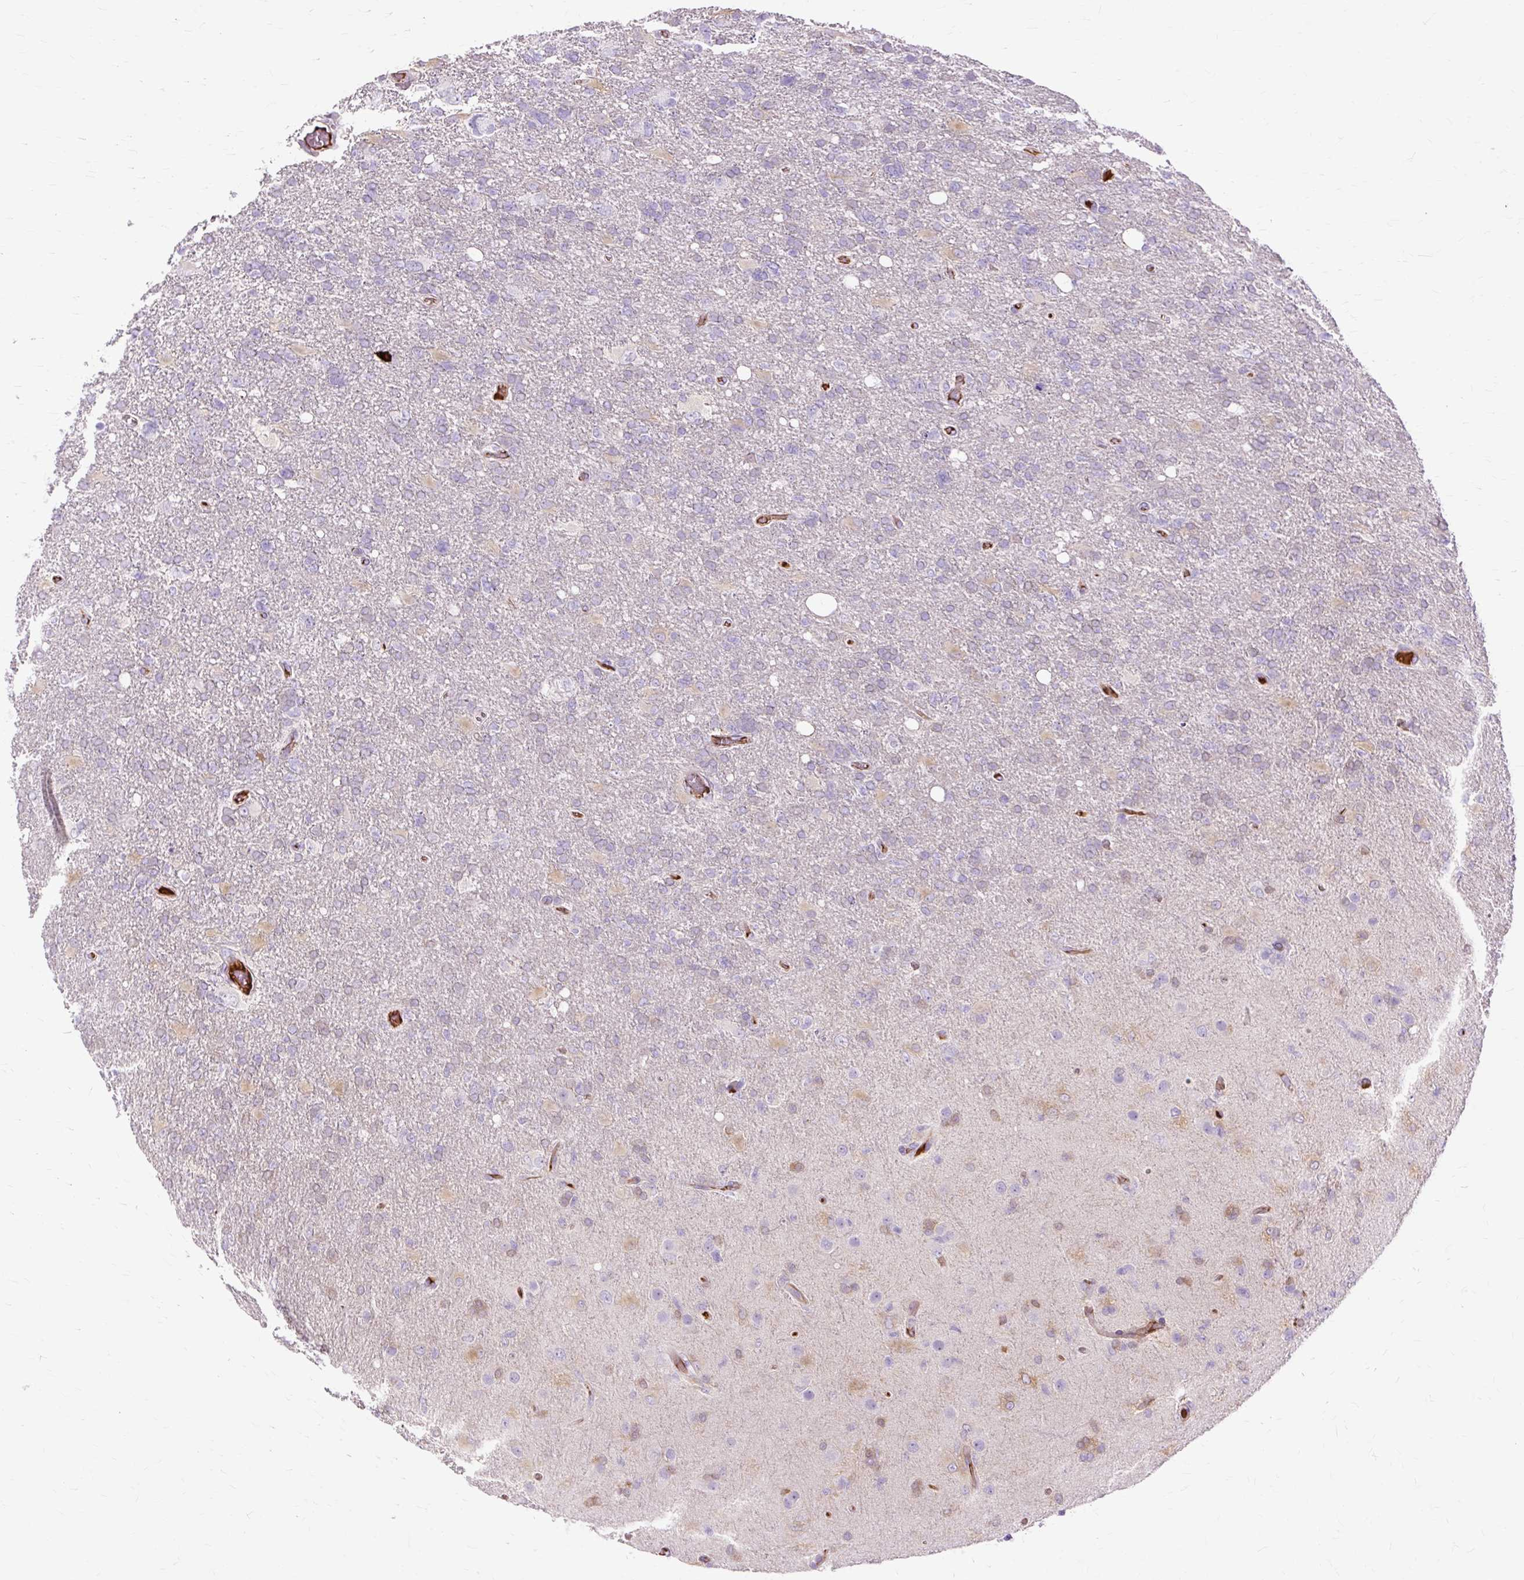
{"staining": {"intensity": "negative", "quantity": "none", "location": "none"}, "tissue": "glioma", "cell_type": "Tumor cells", "image_type": "cancer", "snomed": [{"axis": "morphology", "description": "Glioma, malignant, High grade"}, {"axis": "topography", "description": "Brain"}], "caption": "This is an IHC micrograph of malignant glioma (high-grade). There is no expression in tumor cells.", "gene": "DCTN4", "patient": {"sex": "male", "age": 61}}